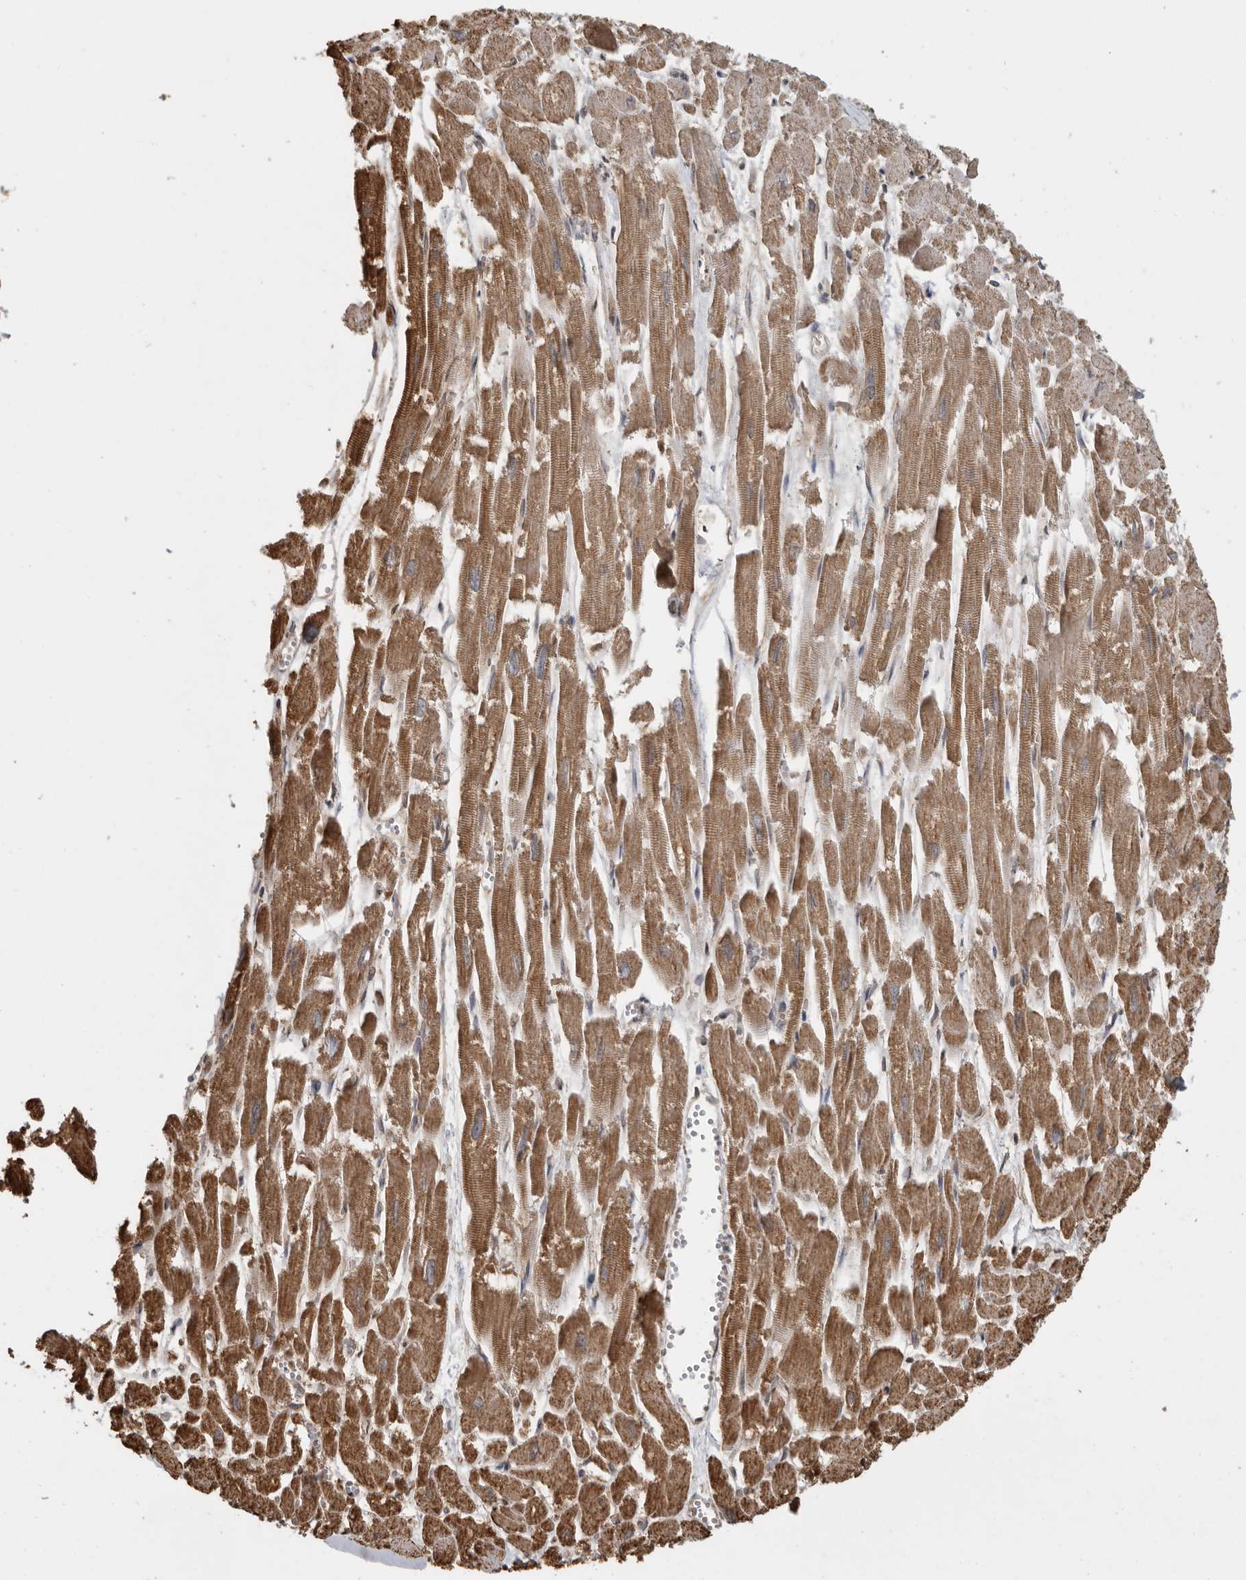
{"staining": {"intensity": "moderate", "quantity": ">75%", "location": "cytoplasmic/membranous"}, "tissue": "heart muscle", "cell_type": "Cardiomyocytes", "image_type": "normal", "snomed": [{"axis": "morphology", "description": "Normal tissue, NOS"}, {"axis": "topography", "description": "Heart"}], "caption": "Benign heart muscle exhibits moderate cytoplasmic/membranous positivity in approximately >75% of cardiomyocytes, visualized by immunohistochemistry. Ihc stains the protein of interest in brown and the nuclei are stained blue.", "gene": "AFAP1", "patient": {"sex": "male", "age": 54}}